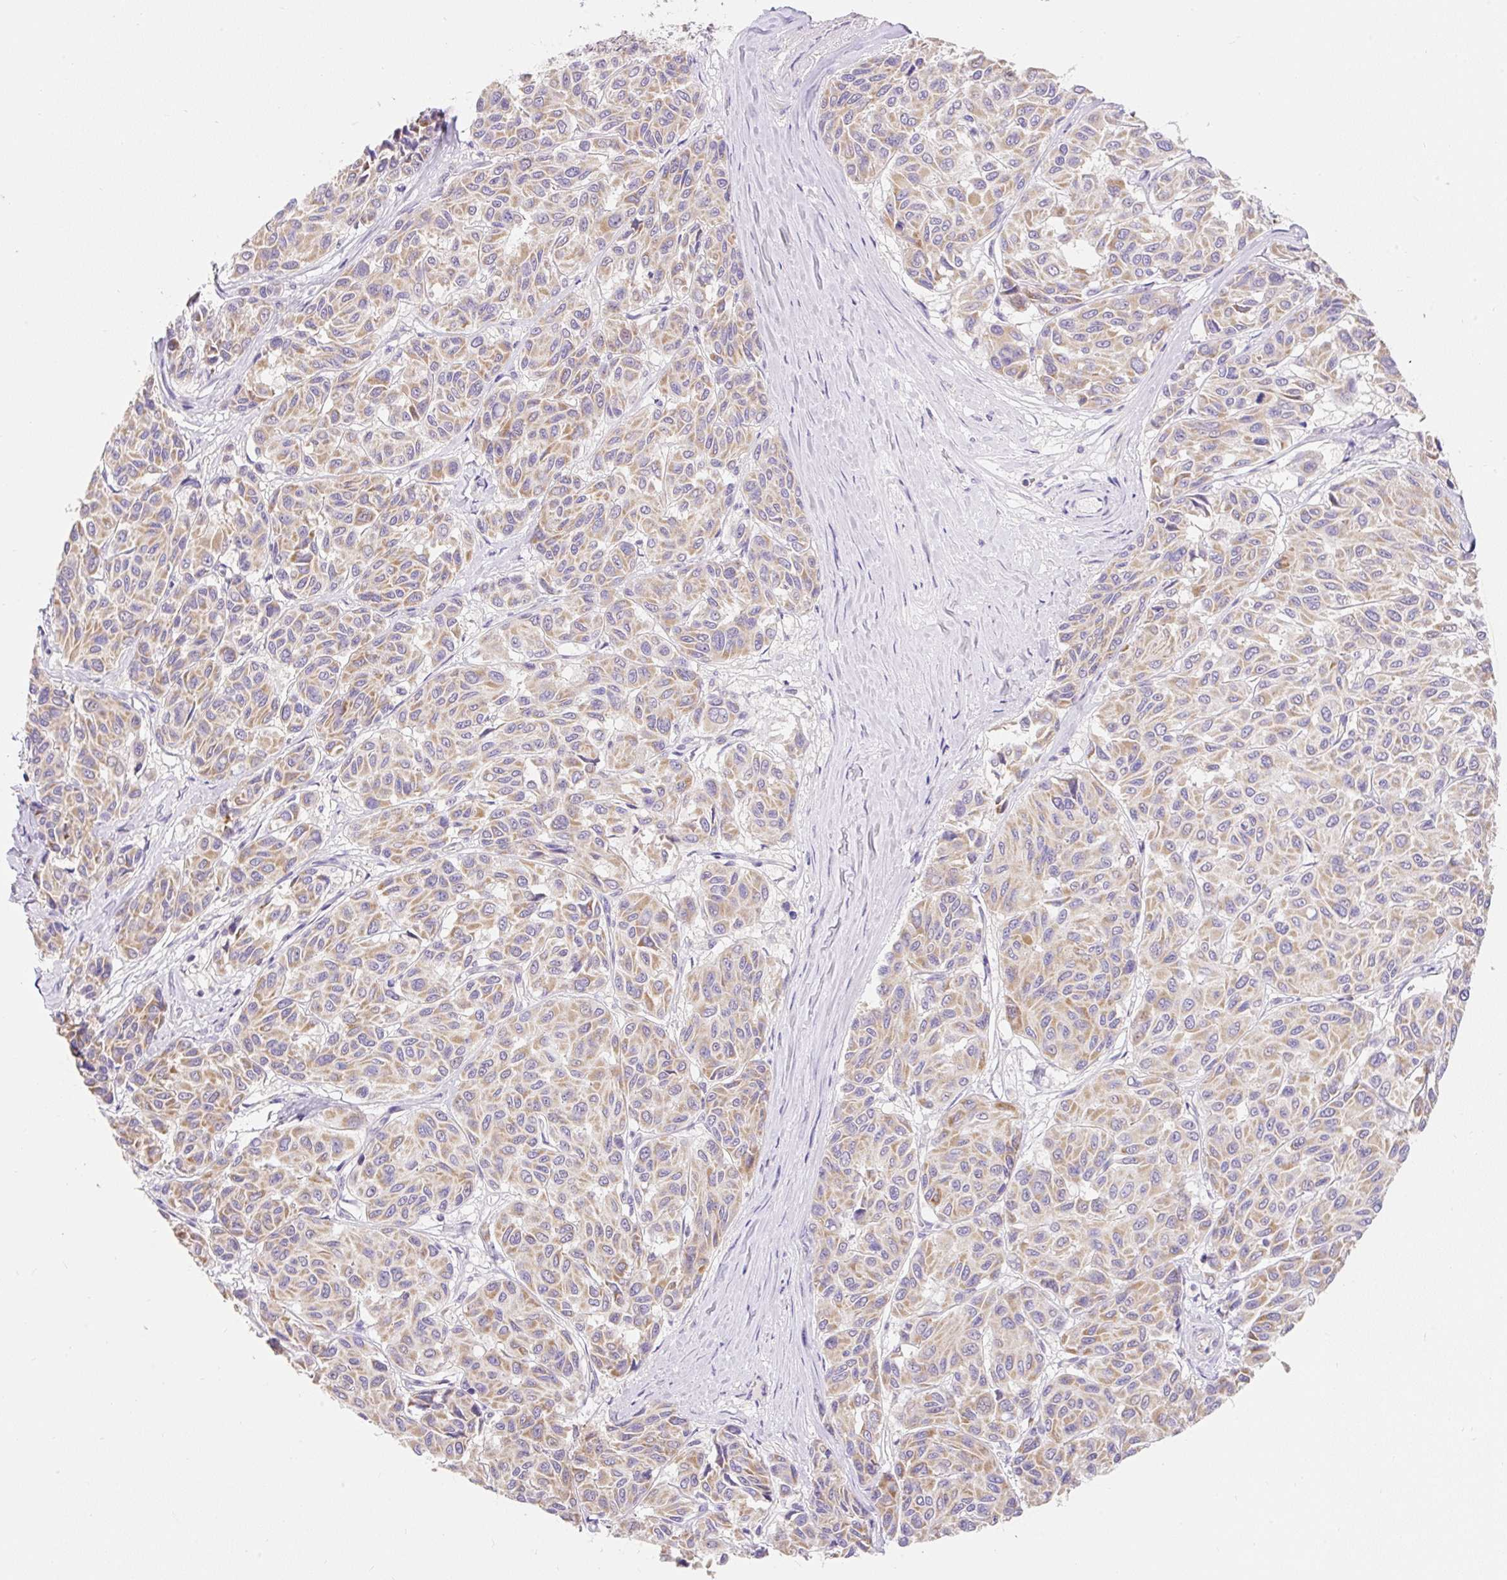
{"staining": {"intensity": "moderate", "quantity": ">75%", "location": "cytoplasmic/membranous"}, "tissue": "melanoma", "cell_type": "Tumor cells", "image_type": "cancer", "snomed": [{"axis": "morphology", "description": "Malignant melanoma, NOS"}, {"axis": "topography", "description": "Skin"}], "caption": "This histopathology image reveals malignant melanoma stained with immunohistochemistry (IHC) to label a protein in brown. The cytoplasmic/membranous of tumor cells show moderate positivity for the protein. Nuclei are counter-stained blue.", "gene": "PMAIP1", "patient": {"sex": "female", "age": 66}}